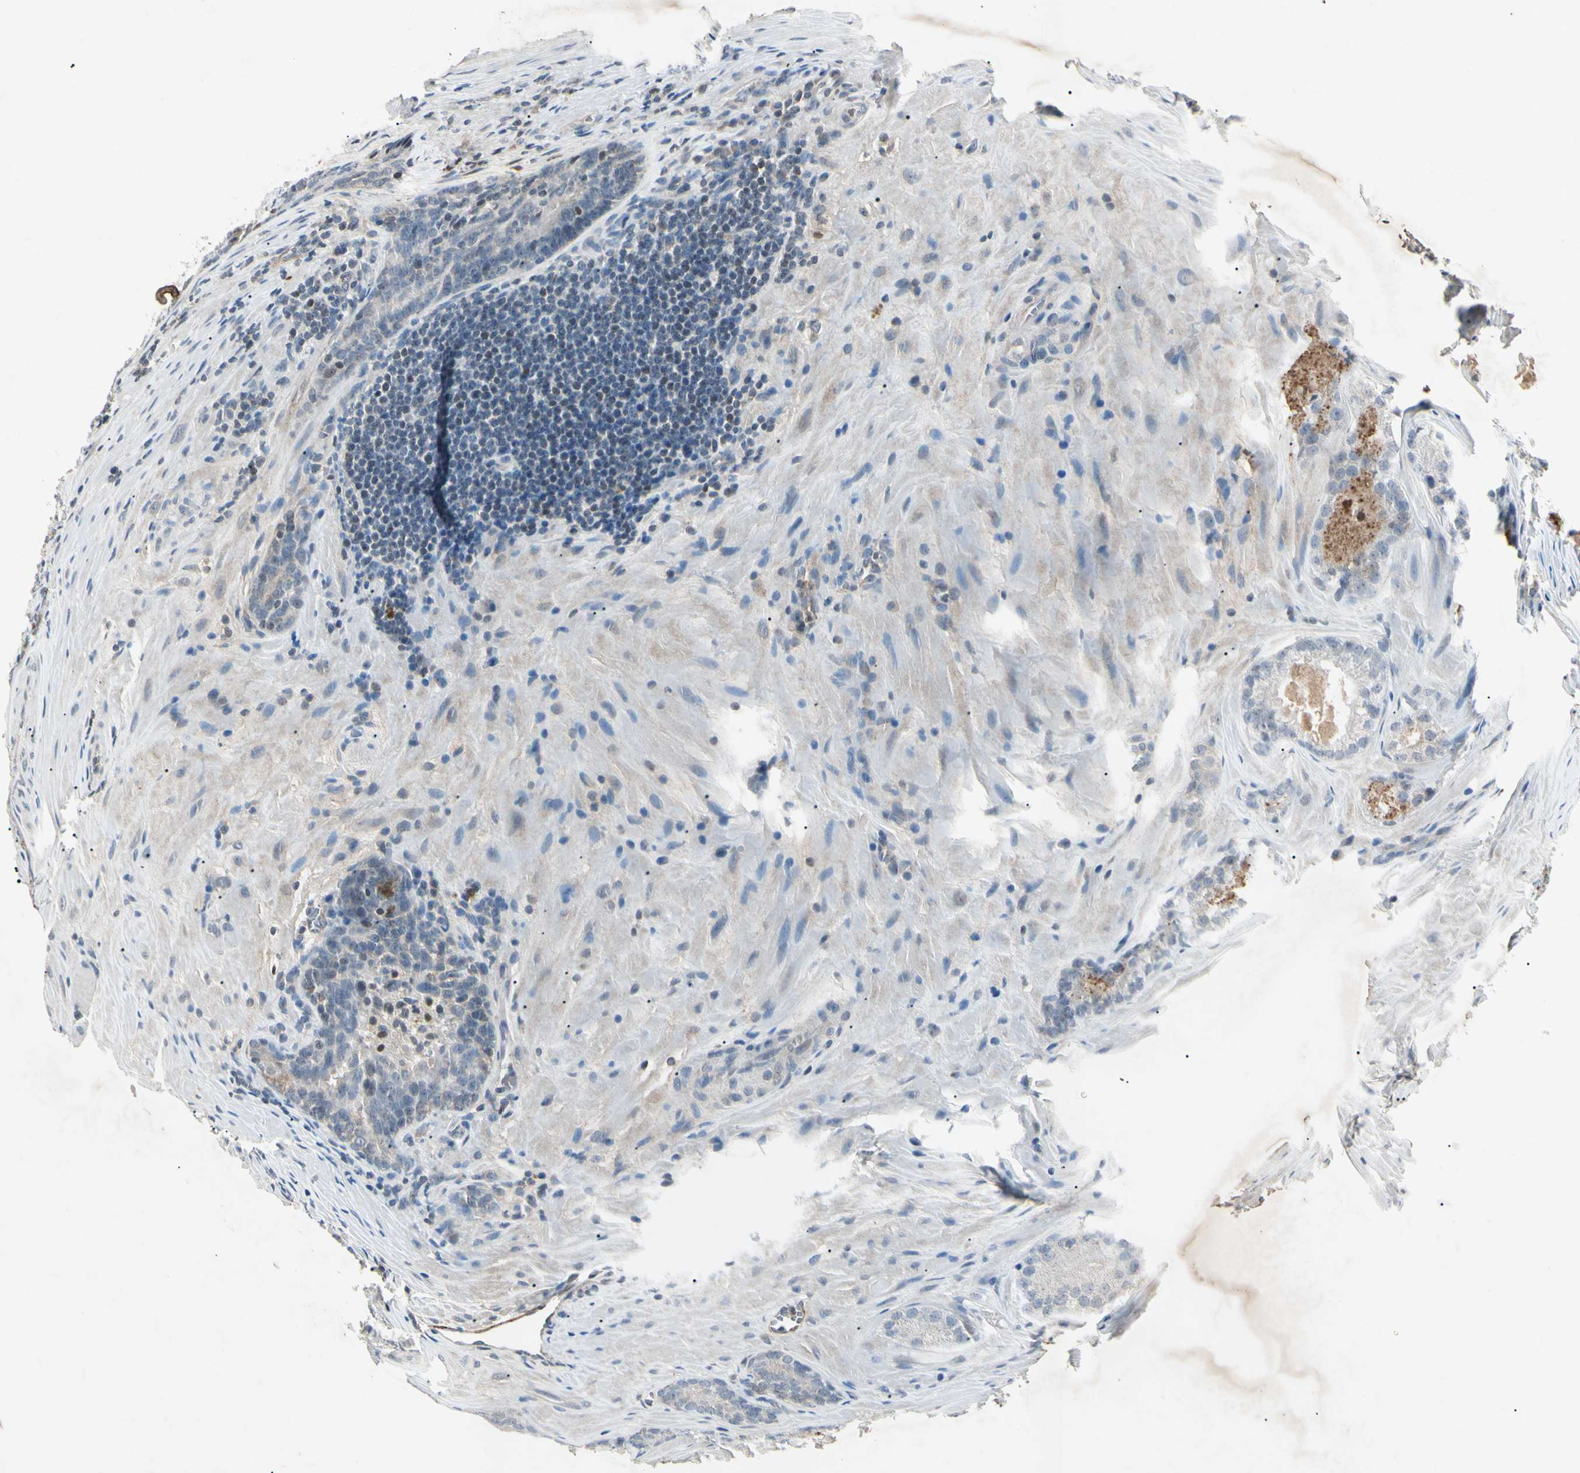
{"staining": {"intensity": "negative", "quantity": "none", "location": "none"}, "tissue": "prostate cancer", "cell_type": "Tumor cells", "image_type": "cancer", "snomed": [{"axis": "morphology", "description": "Adenocarcinoma, Low grade"}, {"axis": "topography", "description": "Prostate"}], "caption": "Prostate low-grade adenocarcinoma stained for a protein using IHC shows no positivity tumor cells.", "gene": "AEBP1", "patient": {"sex": "male", "age": 64}}